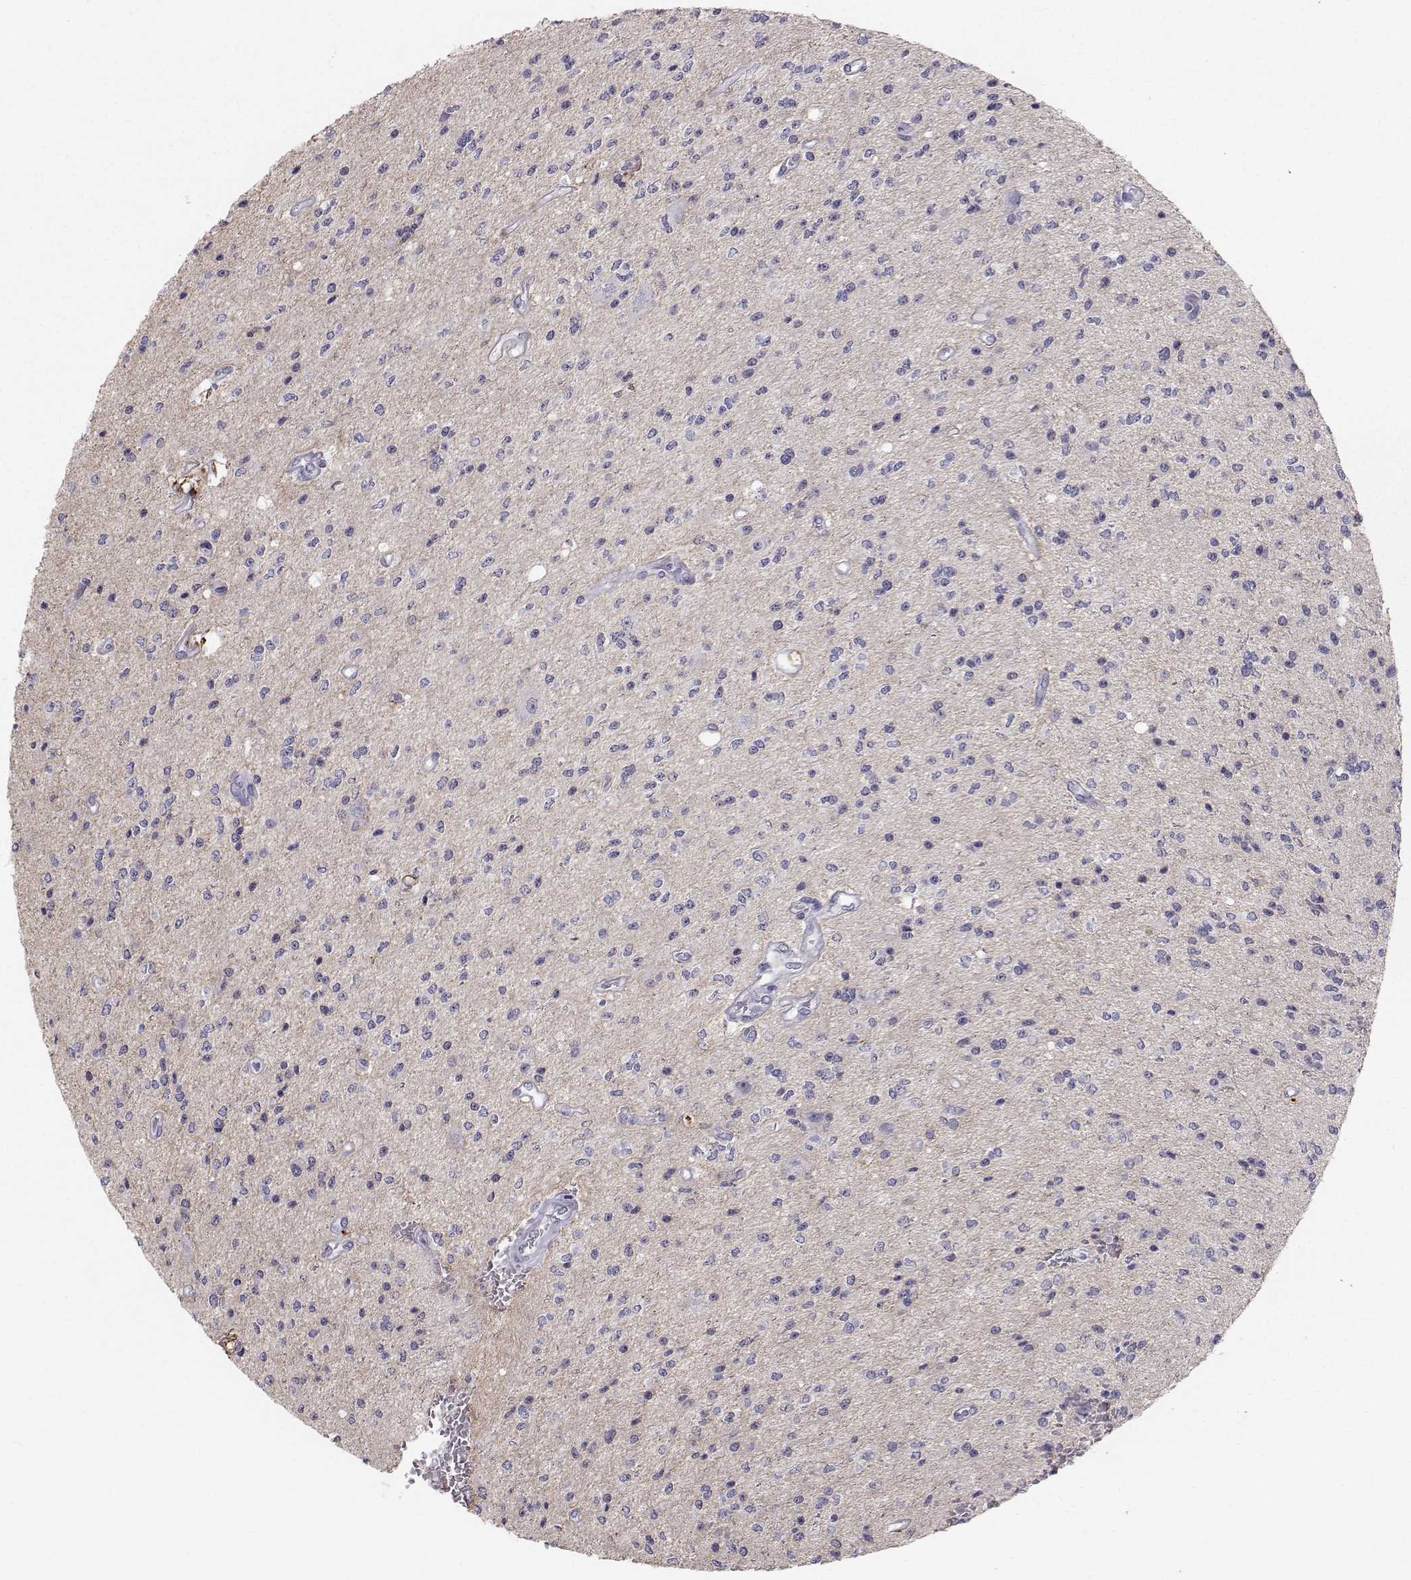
{"staining": {"intensity": "negative", "quantity": "none", "location": "none"}, "tissue": "glioma", "cell_type": "Tumor cells", "image_type": "cancer", "snomed": [{"axis": "morphology", "description": "Glioma, malignant, Low grade"}, {"axis": "topography", "description": "Brain"}], "caption": "A high-resolution photomicrograph shows IHC staining of glioma, which shows no significant positivity in tumor cells.", "gene": "SPDYE4", "patient": {"sex": "male", "age": 67}}